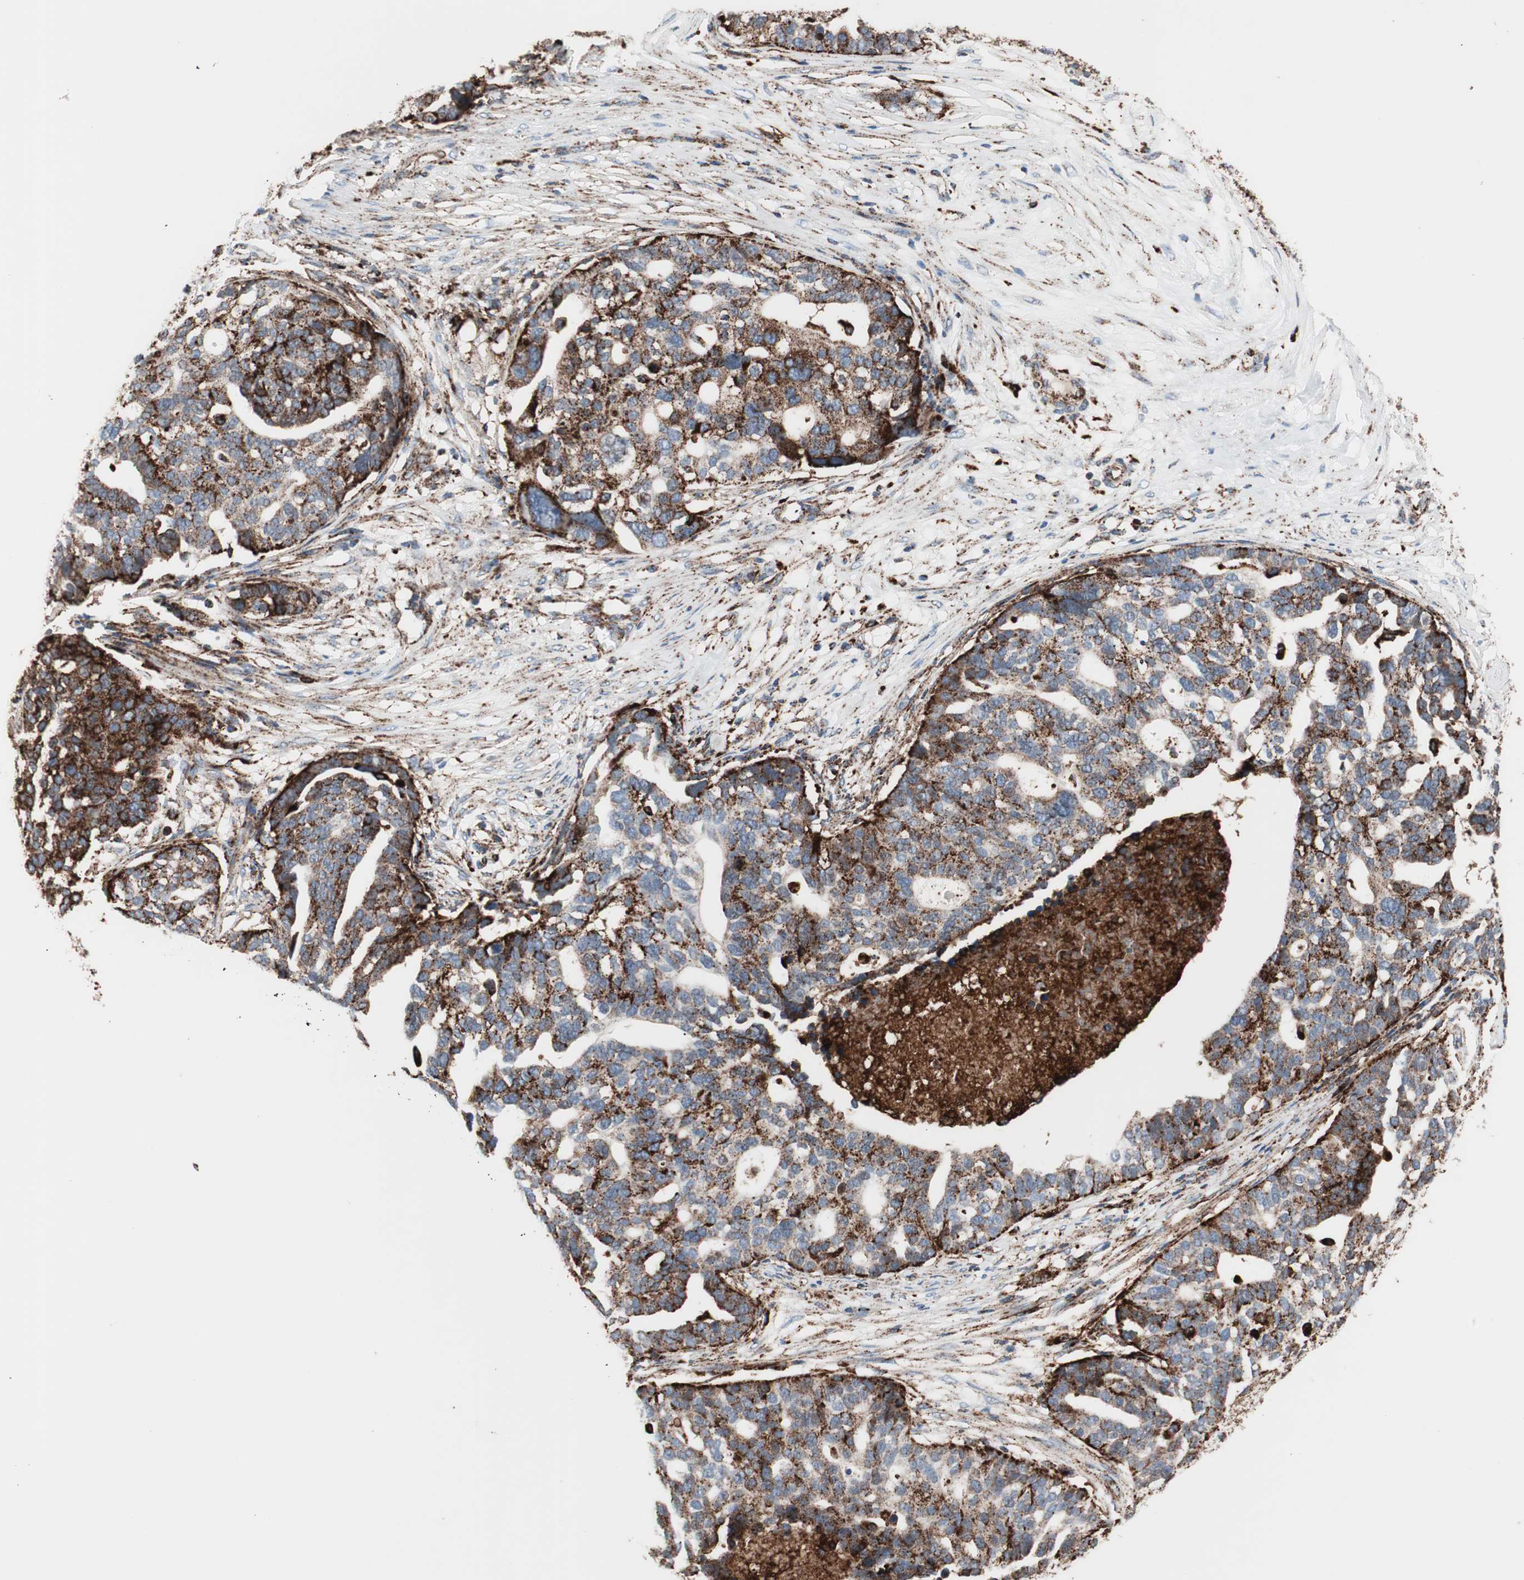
{"staining": {"intensity": "strong", "quantity": ">75%", "location": "cytoplasmic/membranous"}, "tissue": "ovarian cancer", "cell_type": "Tumor cells", "image_type": "cancer", "snomed": [{"axis": "morphology", "description": "Cystadenocarcinoma, serous, NOS"}, {"axis": "topography", "description": "Ovary"}], "caption": "Ovarian serous cystadenocarcinoma tissue shows strong cytoplasmic/membranous positivity in about >75% of tumor cells, visualized by immunohistochemistry.", "gene": "LAMP1", "patient": {"sex": "female", "age": 59}}